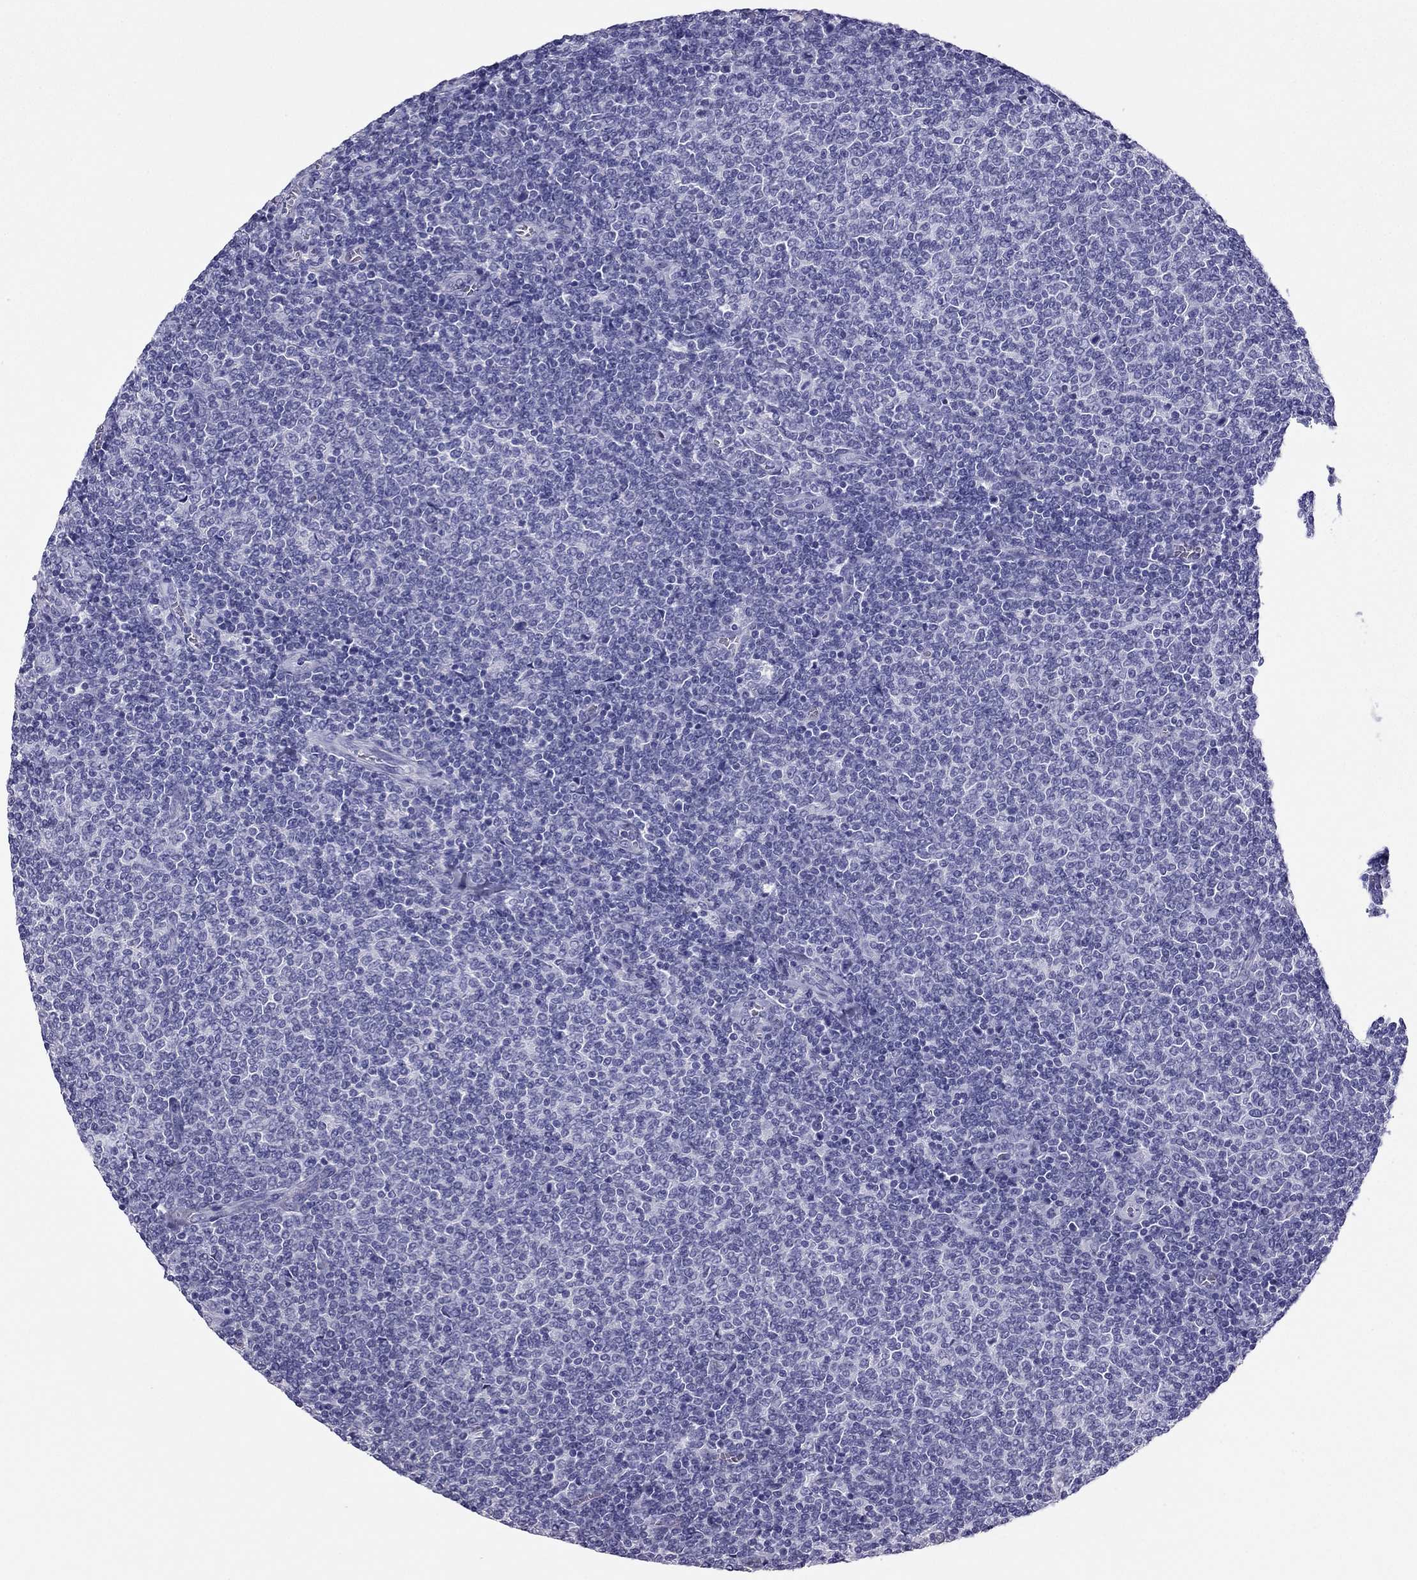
{"staining": {"intensity": "negative", "quantity": "none", "location": "none"}, "tissue": "lymphoma", "cell_type": "Tumor cells", "image_type": "cancer", "snomed": [{"axis": "morphology", "description": "Malignant lymphoma, non-Hodgkin's type, Low grade"}, {"axis": "topography", "description": "Lymph node"}], "caption": "Micrograph shows no significant protein staining in tumor cells of malignant lymphoma, non-Hodgkin's type (low-grade).", "gene": "PDE6A", "patient": {"sex": "male", "age": 52}}